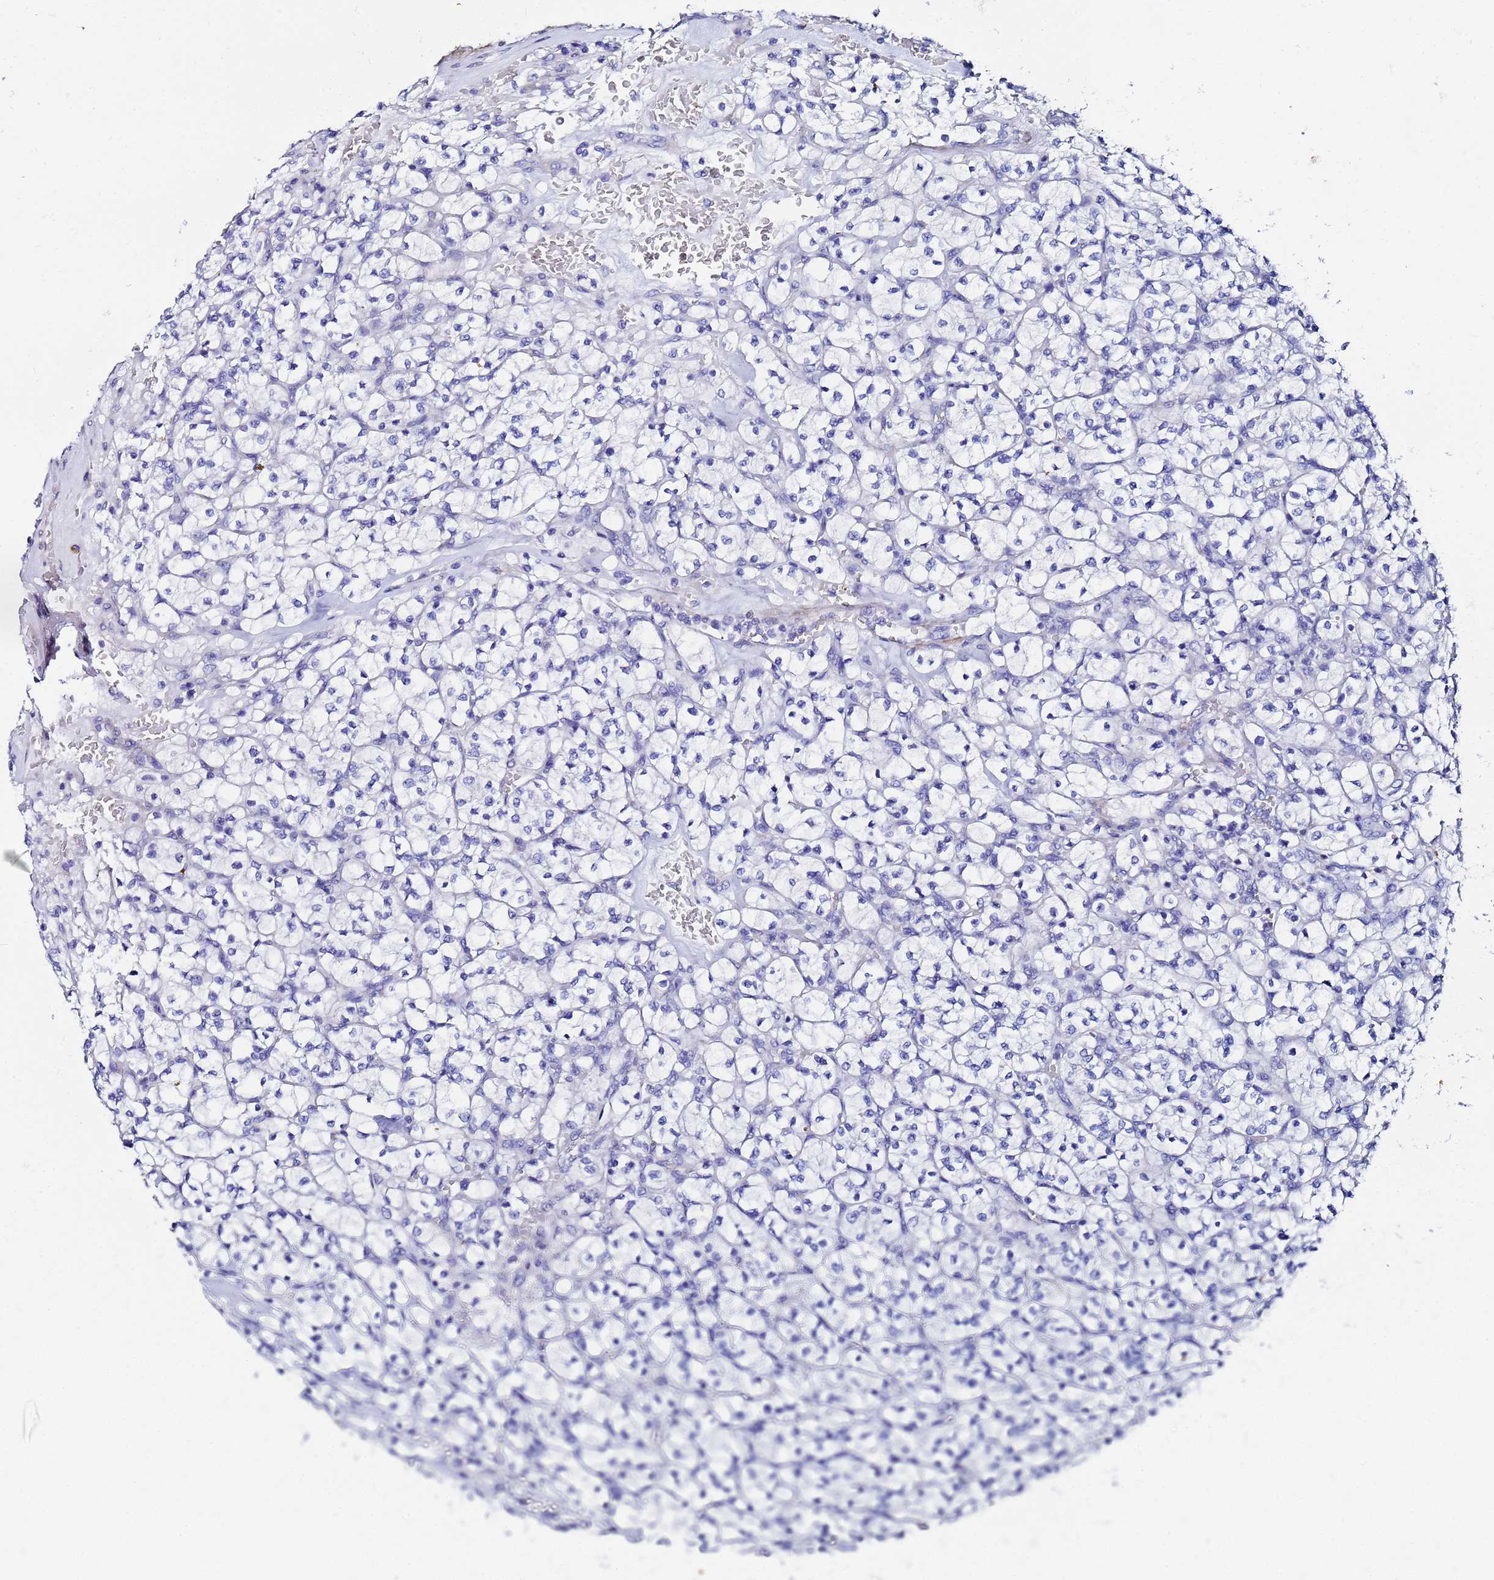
{"staining": {"intensity": "negative", "quantity": "none", "location": "none"}, "tissue": "renal cancer", "cell_type": "Tumor cells", "image_type": "cancer", "snomed": [{"axis": "morphology", "description": "Adenocarcinoma, NOS"}, {"axis": "topography", "description": "Kidney"}], "caption": "Immunohistochemical staining of renal cancer (adenocarcinoma) displays no significant positivity in tumor cells. Brightfield microscopy of immunohistochemistry (IHC) stained with DAB (brown) and hematoxylin (blue), captured at high magnification.", "gene": "RAB39B", "patient": {"sex": "female", "age": 64}}